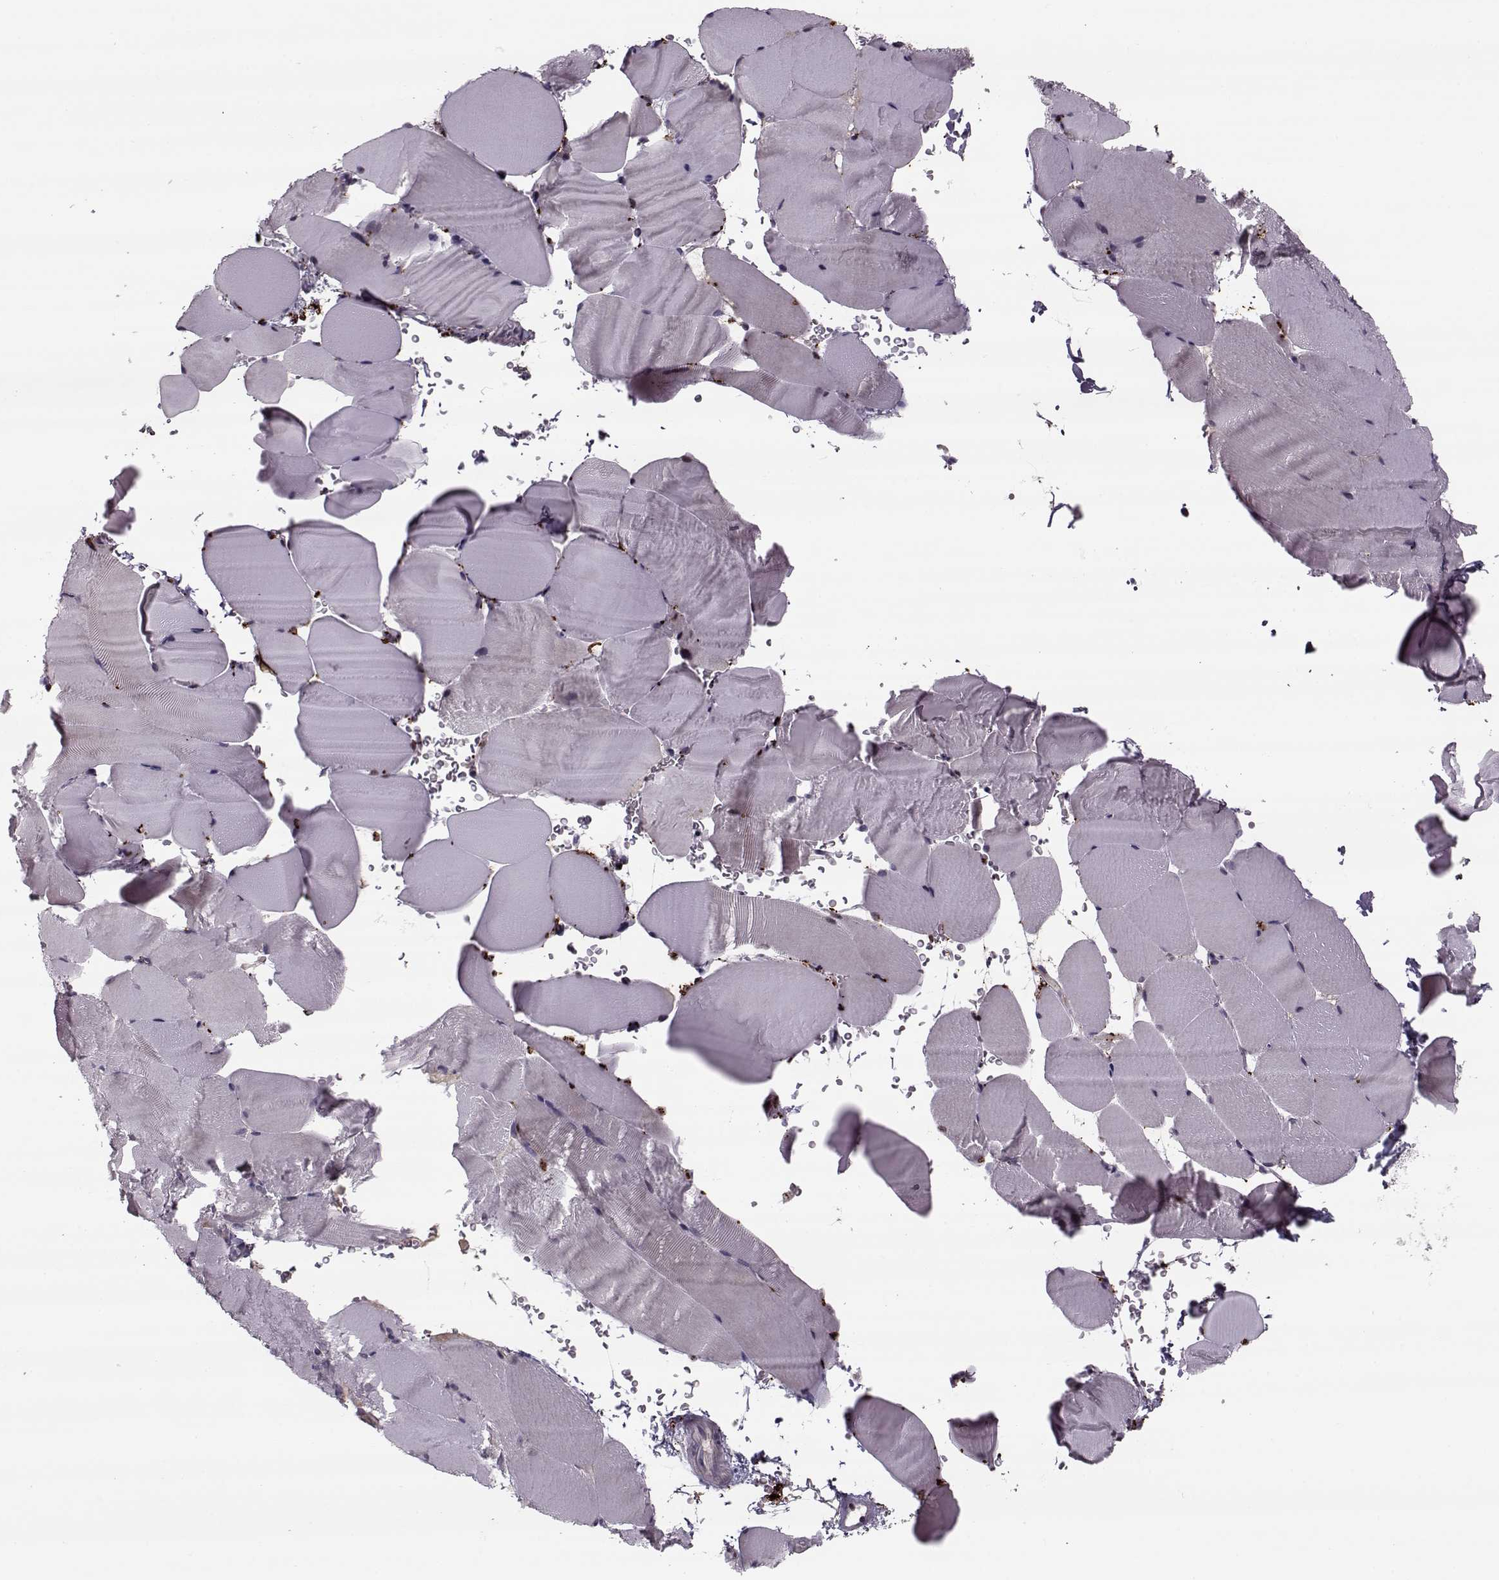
{"staining": {"intensity": "negative", "quantity": "none", "location": "none"}, "tissue": "skeletal muscle", "cell_type": "Myocytes", "image_type": "normal", "snomed": [{"axis": "morphology", "description": "Normal tissue, NOS"}, {"axis": "topography", "description": "Skeletal muscle"}], "caption": "Immunohistochemical staining of benign skeletal muscle displays no significant staining in myocytes. (DAB IHC with hematoxylin counter stain).", "gene": "DNAI3", "patient": {"sex": "female", "age": 37}}